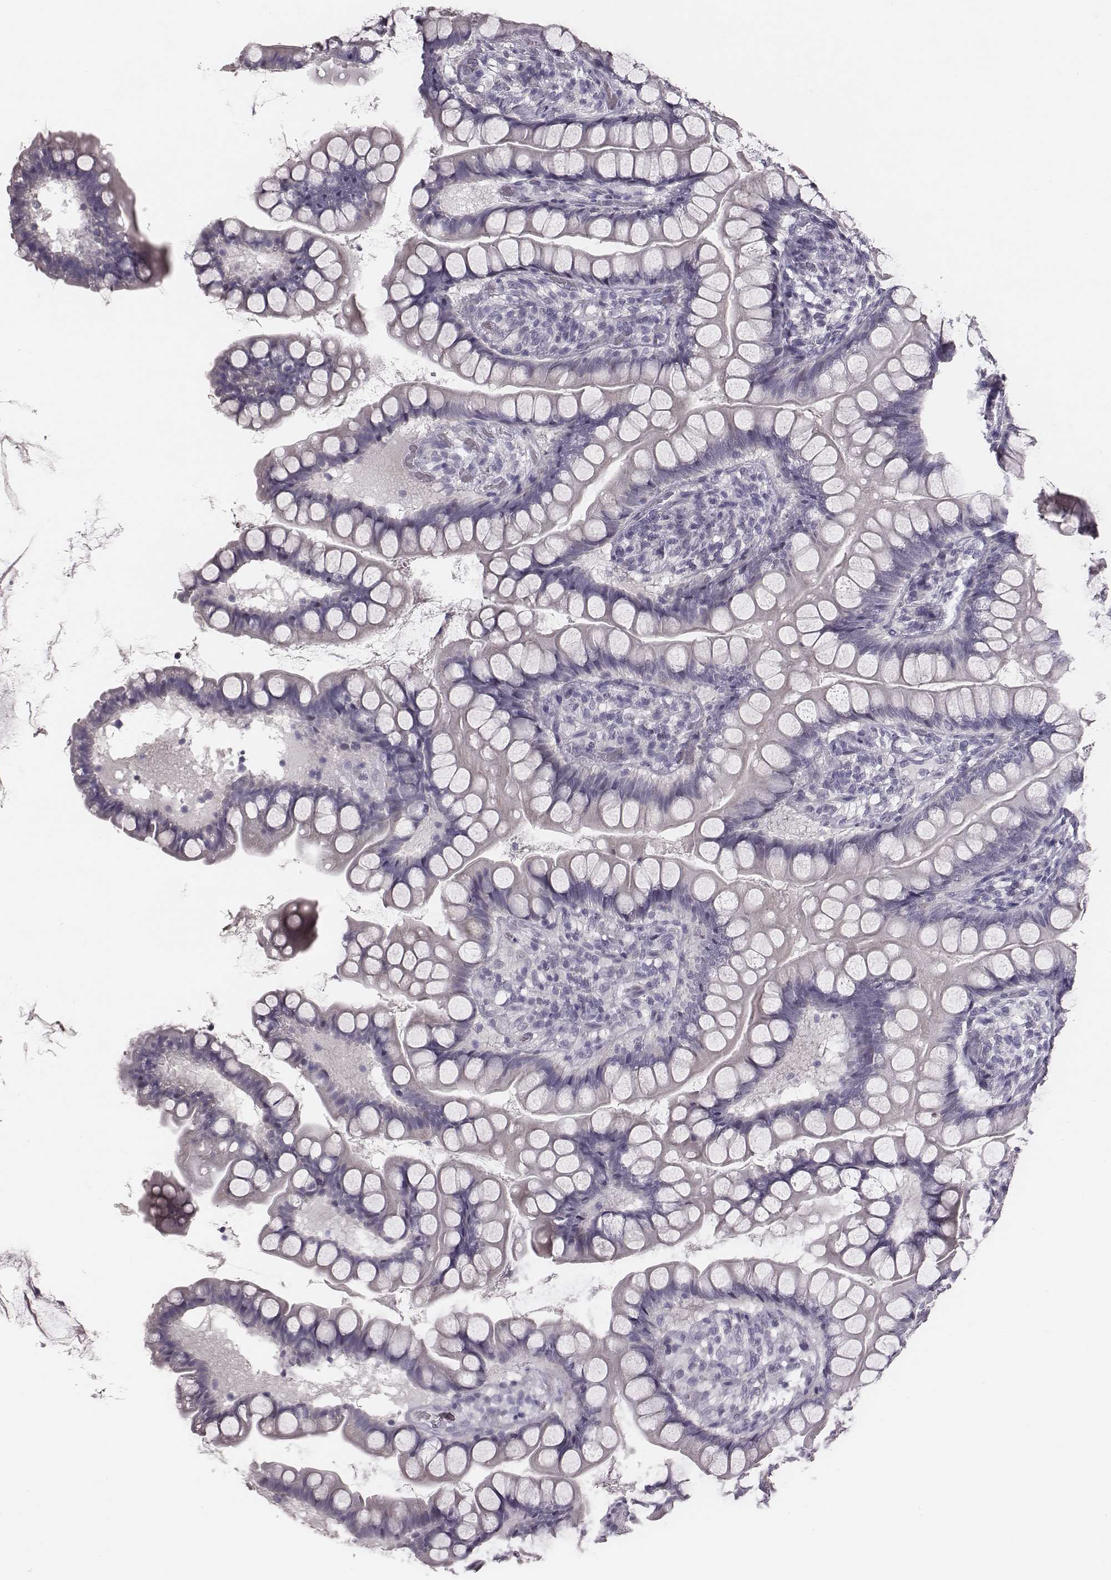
{"staining": {"intensity": "negative", "quantity": "none", "location": "none"}, "tissue": "small intestine", "cell_type": "Glandular cells", "image_type": "normal", "snomed": [{"axis": "morphology", "description": "Normal tissue, NOS"}, {"axis": "topography", "description": "Small intestine"}], "caption": "DAB (3,3'-diaminobenzidine) immunohistochemical staining of benign human small intestine demonstrates no significant staining in glandular cells. (DAB (3,3'-diaminobenzidine) immunohistochemistry visualized using brightfield microscopy, high magnification).", "gene": "CSHL1", "patient": {"sex": "male", "age": 70}}